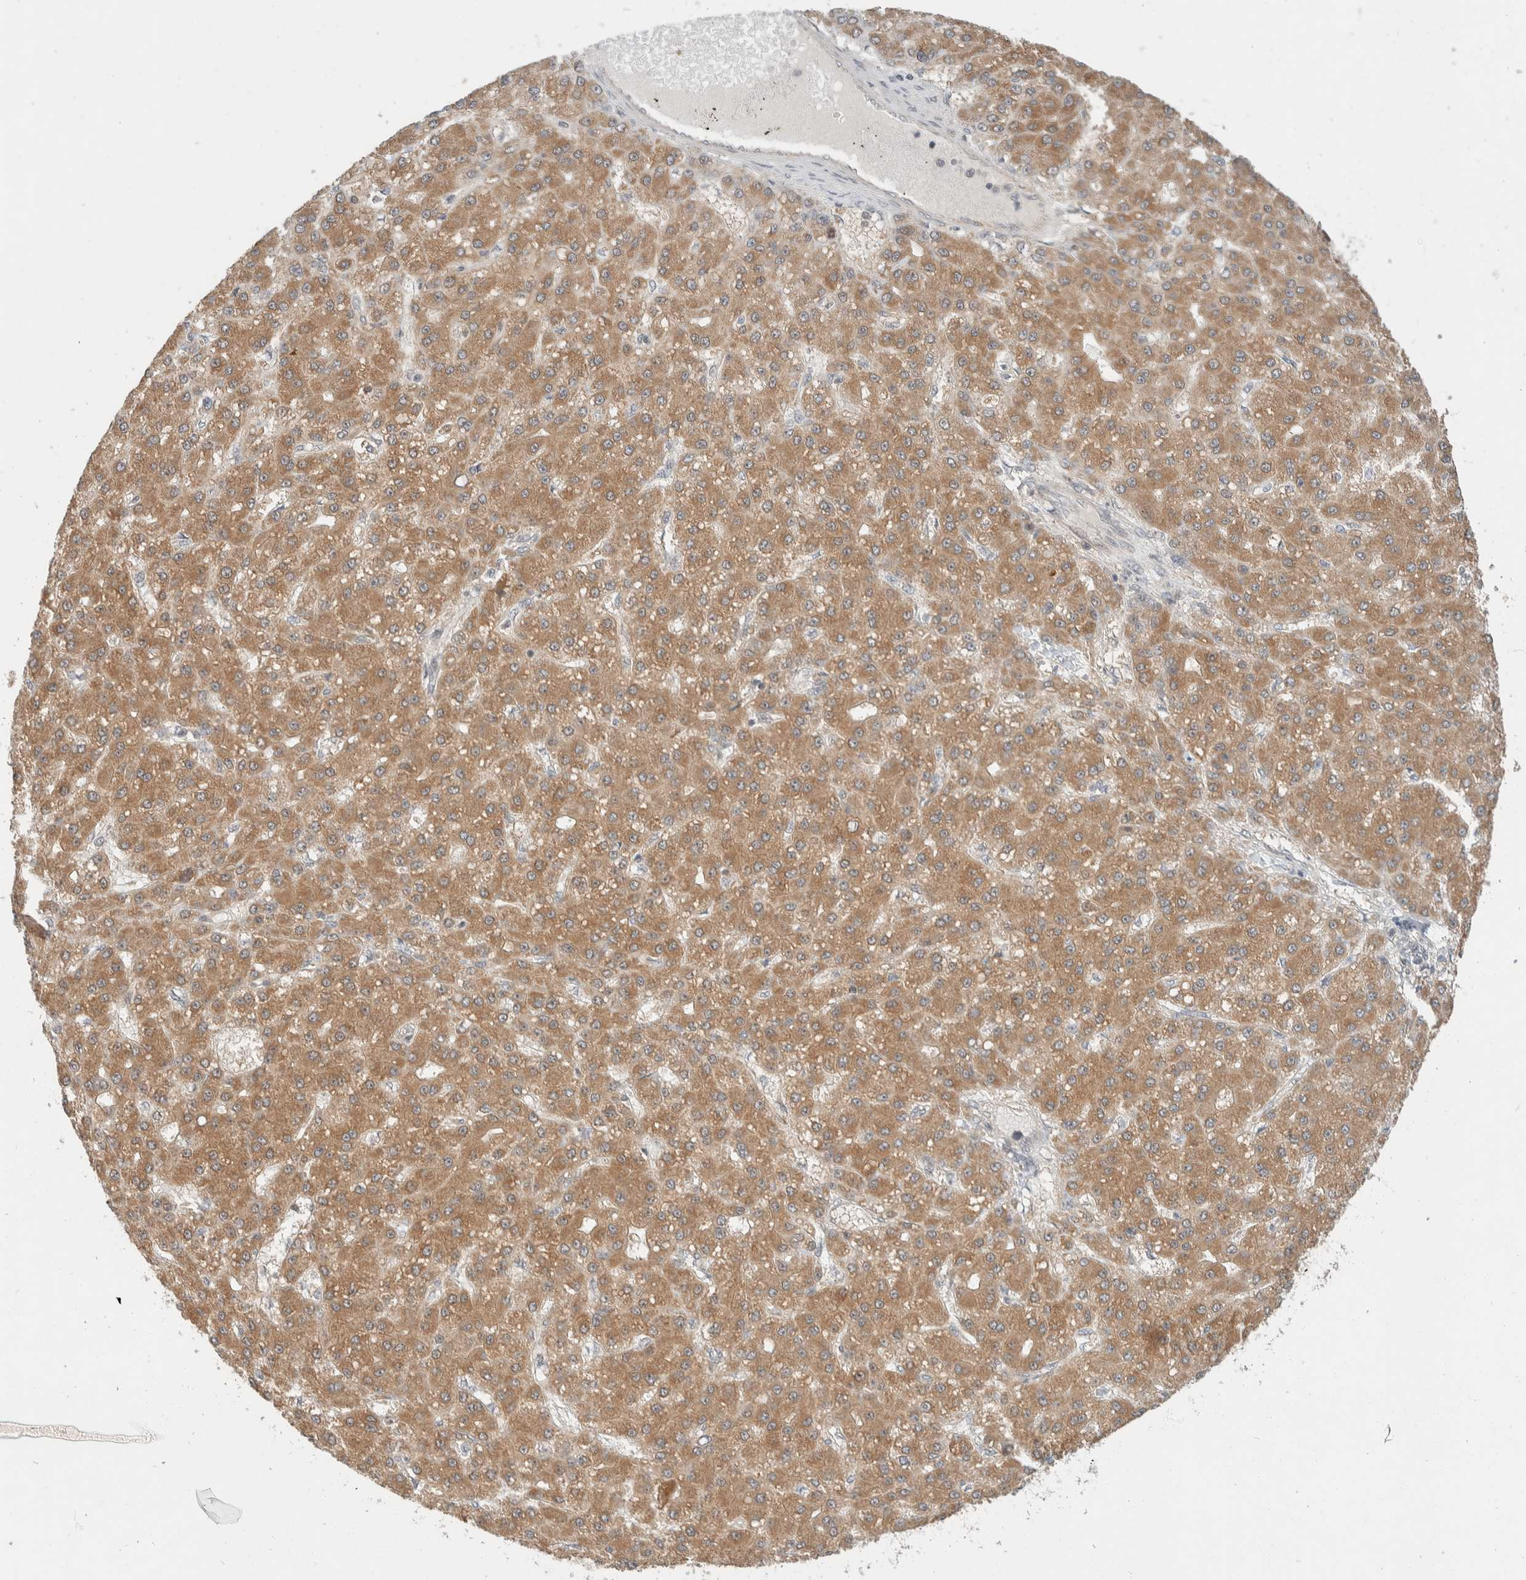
{"staining": {"intensity": "moderate", "quantity": ">75%", "location": "cytoplasmic/membranous"}, "tissue": "liver cancer", "cell_type": "Tumor cells", "image_type": "cancer", "snomed": [{"axis": "morphology", "description": "Carcinoma, Hepatocellular, NOS"}, {"axis": "topography", "description": "Liver"}], "caption": "An image showing moderate cytoplasmic/membranous staining in about >75% of tumor cells in liver cancer (hepatocellular carcinoma), as visualized by brown immunohistochemical staining.", "gene": "C8orf76", "patient": {"sex": "male", "age": 67}}